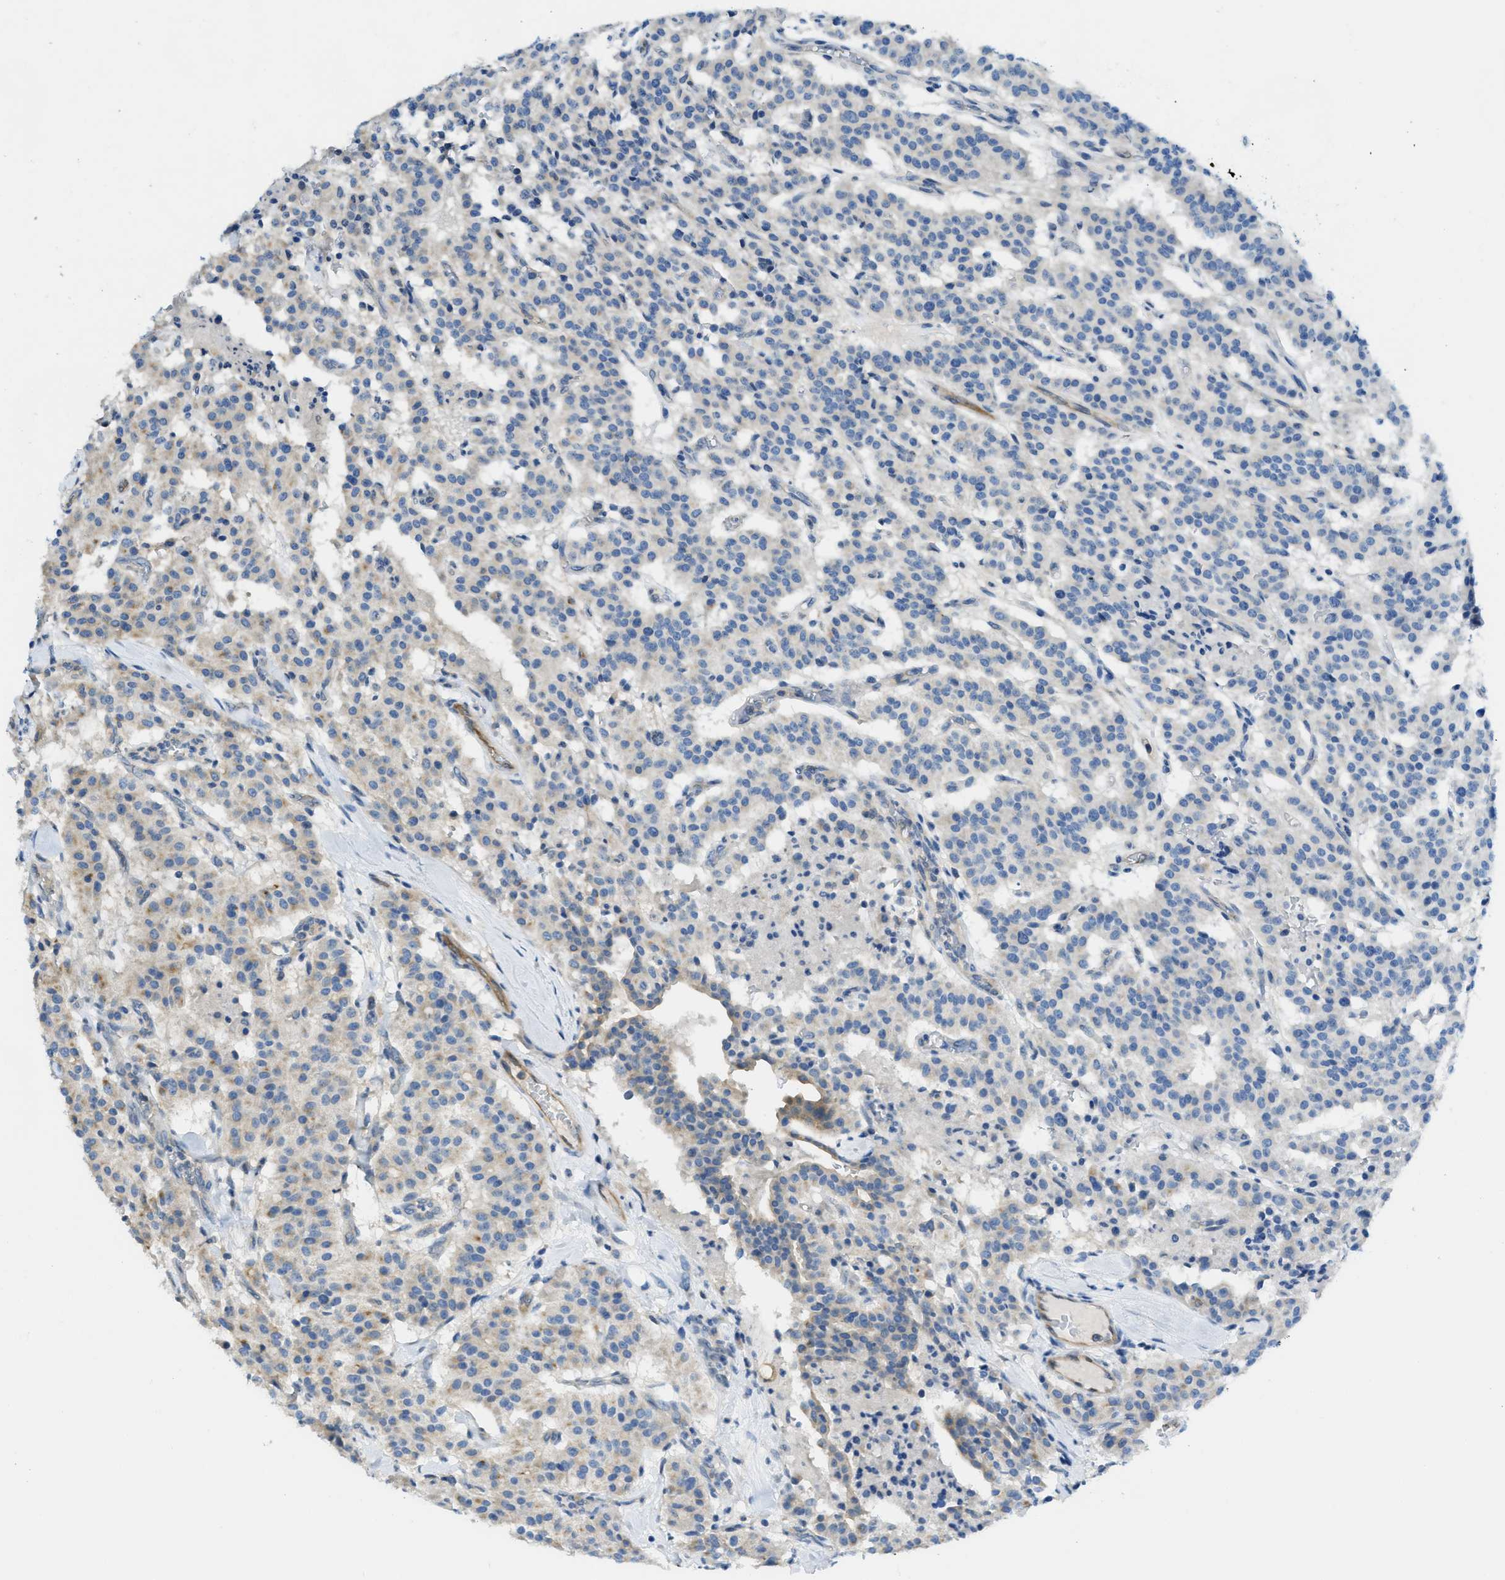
{"staining": {"intensity": "weak", "quantity": "<25%", "location": "cytoplasmic/membranous"}, "tissue": "carcinoid", "cell_type": "Tumor cells", "image_type": "cancer", "snomed": [{"axis": "morphology", "description": "Carcinoid, malignant, NOS"}, {"axis": "topography", "description": "Lung"}], "caption": "Immunohistochemistry (IHC) histopathology image of human malignant carcinoid stained for a protein (brown), which reveals no expression in tumor cells.", "gene": "RIPK2", "patient": {"sex": "male", "age": 30}}